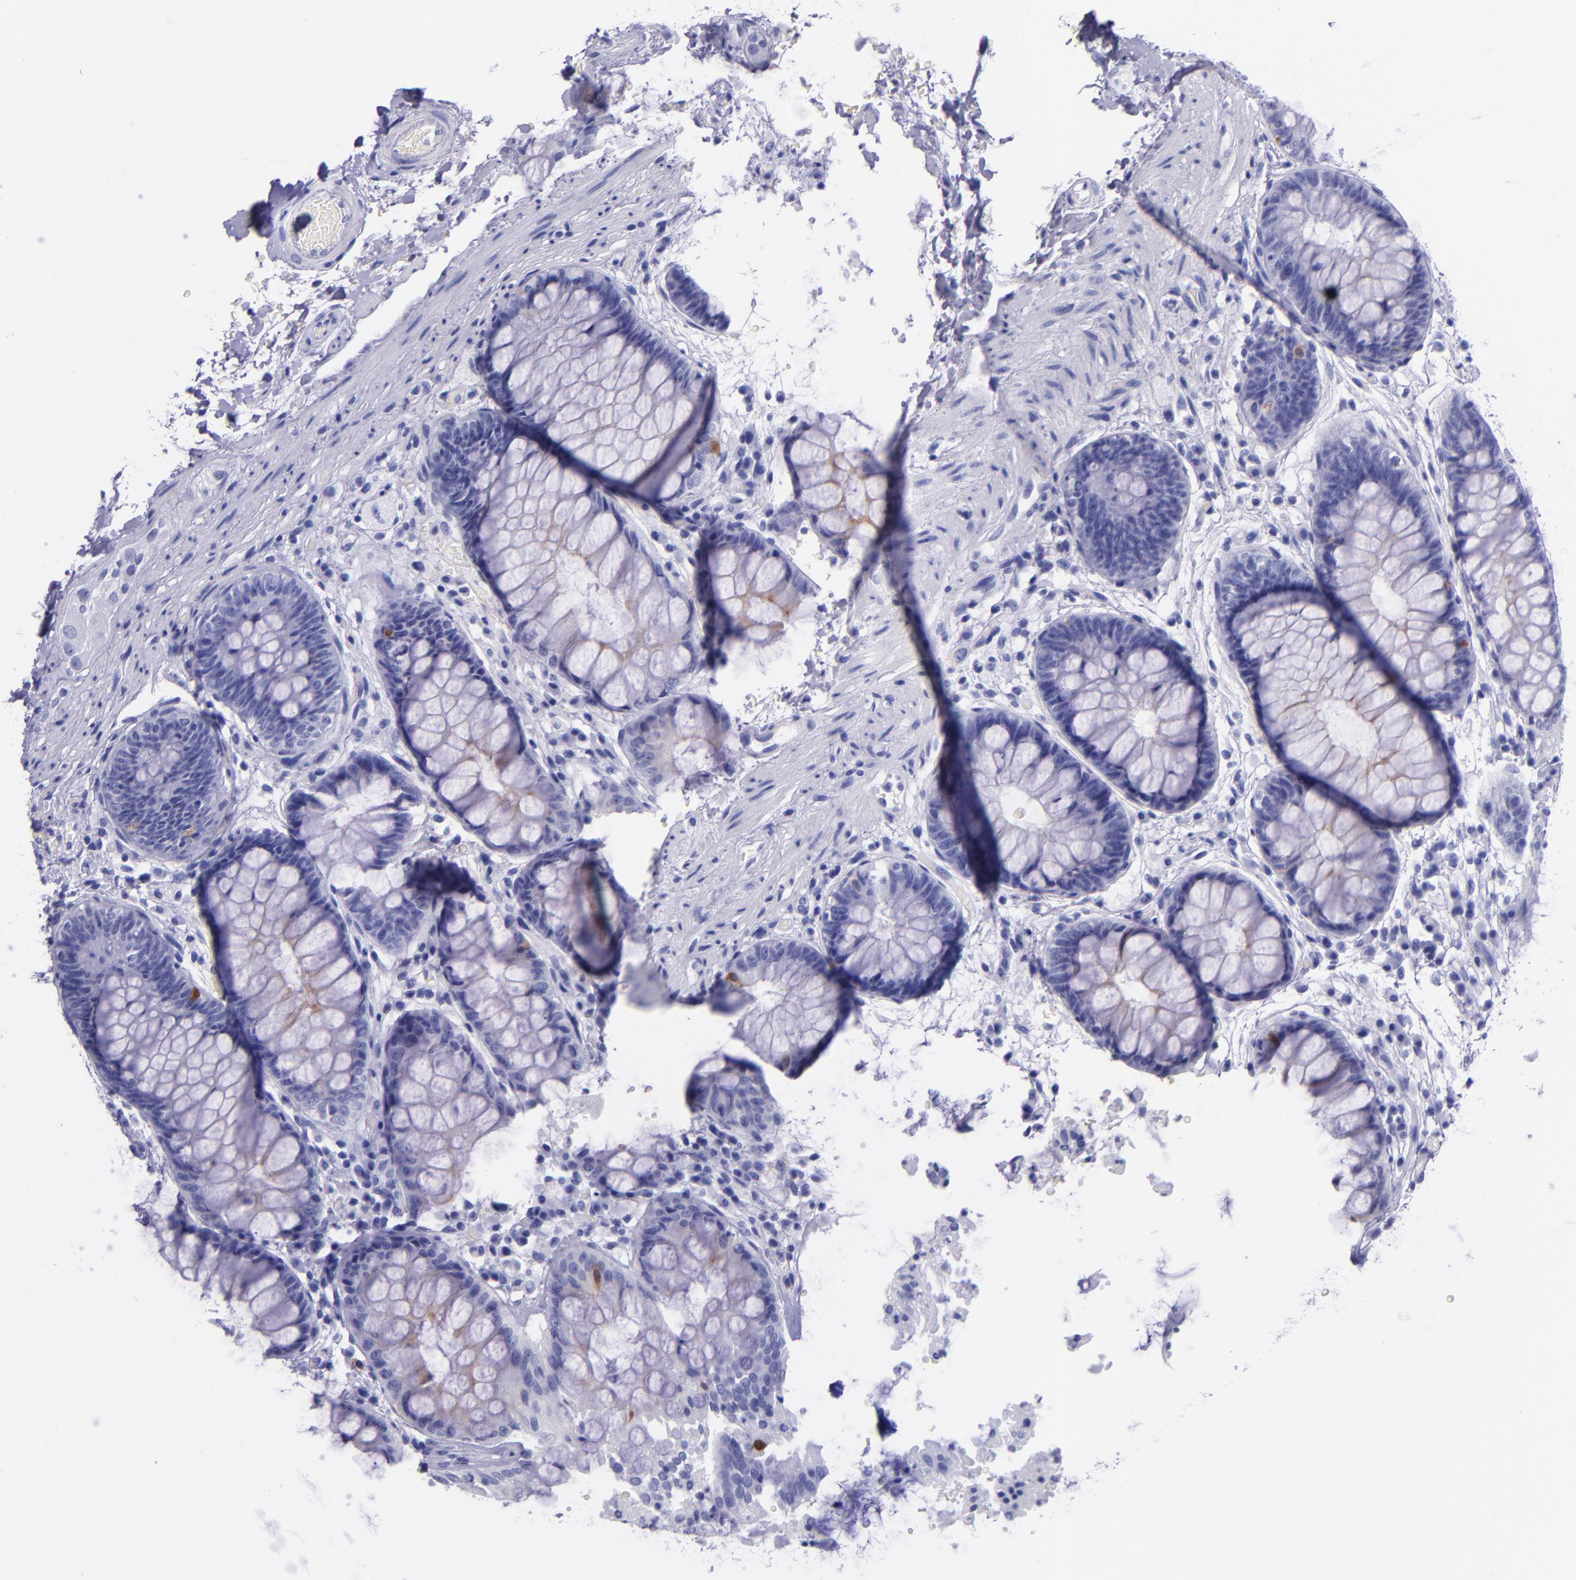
{"staining": {"intensity": "weak", "quantity": "25%-75%", "location": "cytoplasmic/membranous"}, "tissue": "rectum", "cell_type": "Glandular cells", "image_type": "normal", "snomed": [{"axis": "morphology", "description": "Normal tissue, NOS"}, {"axis": "topography", "description": "Rectum"}], "caption": "Benign rectum exhibits weak cytoplasmic/membranous positivity in about 25%-75% of glandular cells Using DAB (brown) and hematoxylin (blue) stains, captured at high magnification using brightfield microscopy..", "gene": "SLPI", "patient": {"sex": "female", "age": 46}}